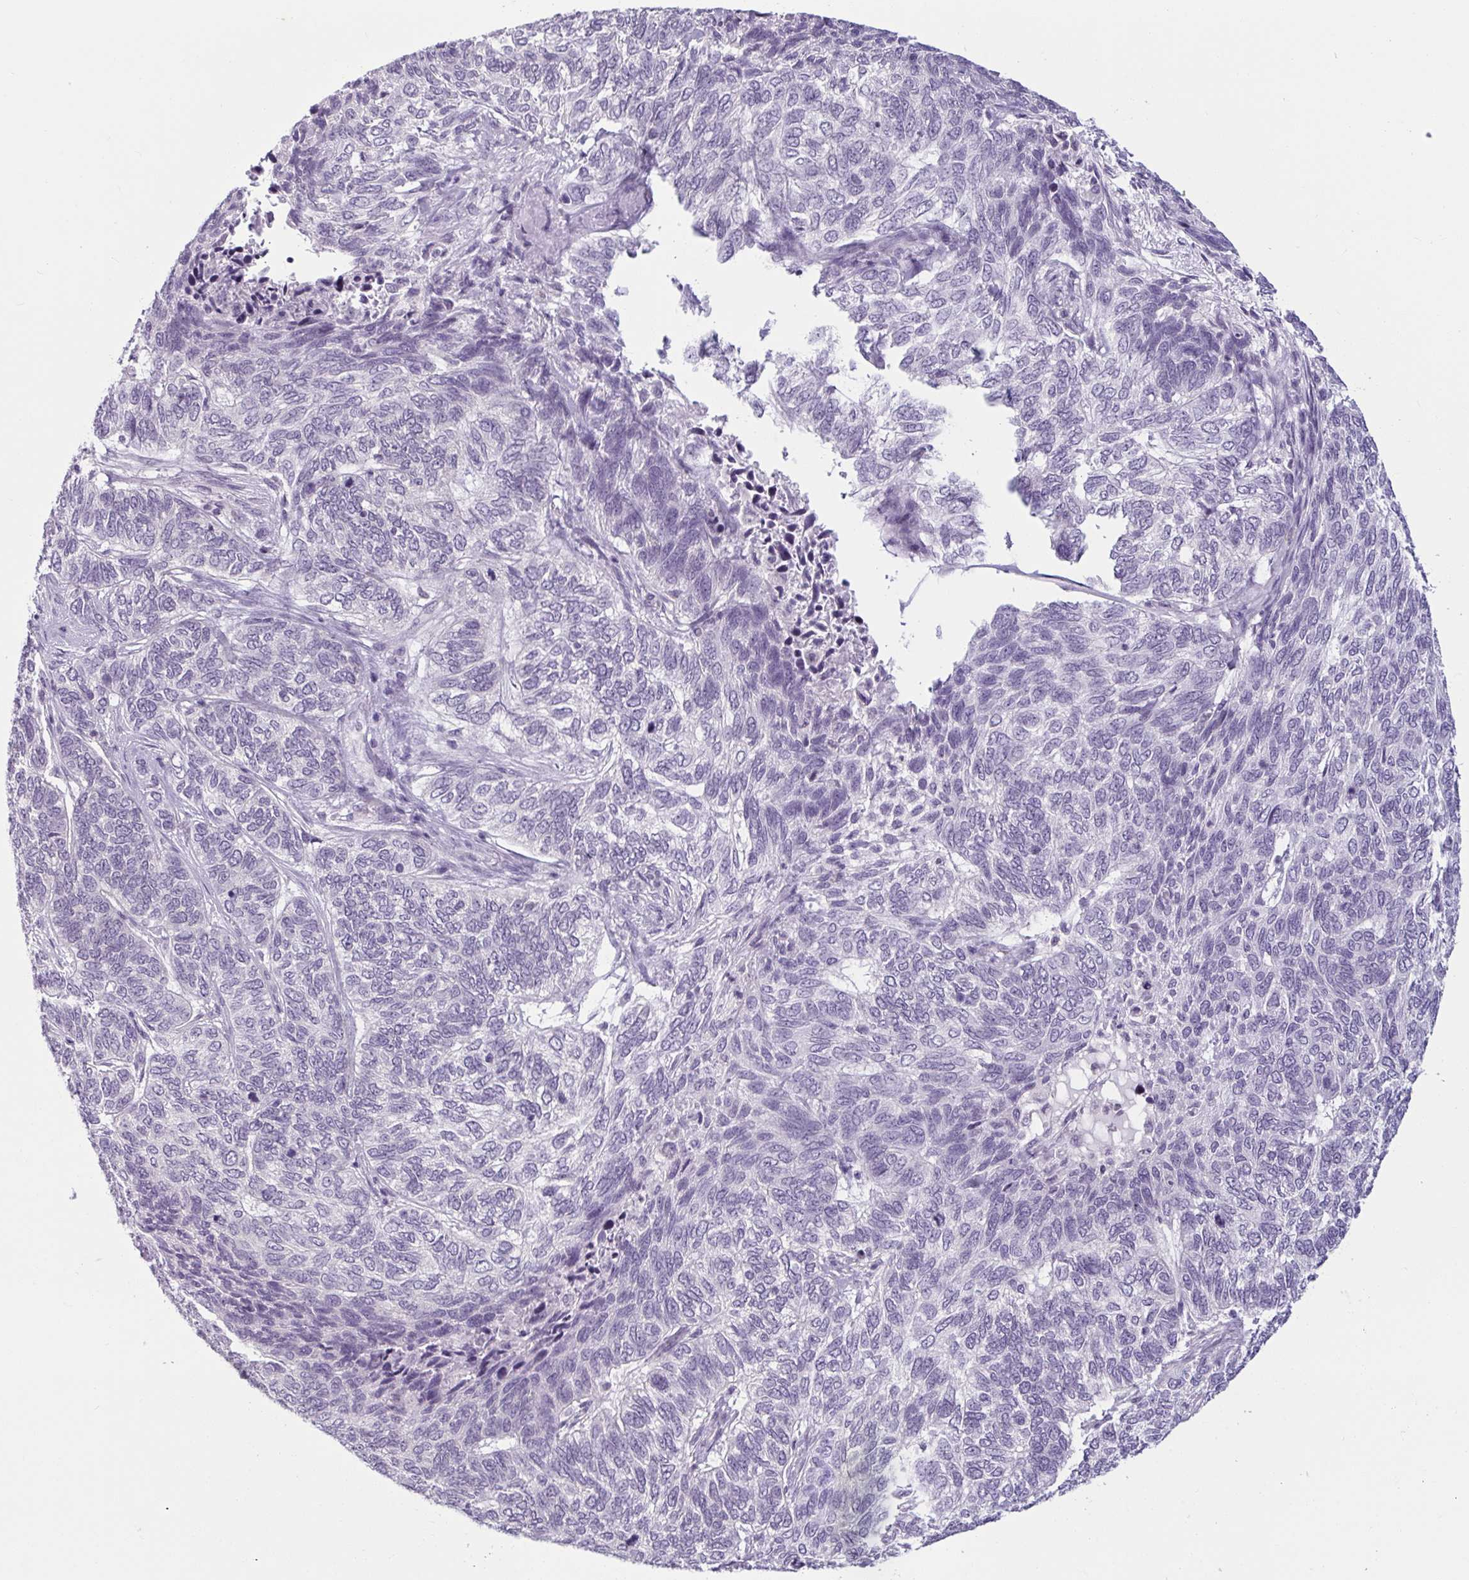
{"staining": {"intensity": "negative", "quantity": "none", "location": "none"}, "tissue": "skin cancer", "cell_type": "Tumor cells", "image_type": "cancer", "snomed": [{"axis": "morphology", "description": "Basal cell carcinoma"}, {"axis": "topography", "description": "Skin"}], "caption": "Image shows no significant protein expression in tumor cells of skin basal cell carcinoma.", "gene": "TBC1D4", "patient": {"sex": "female", "age": 65}}